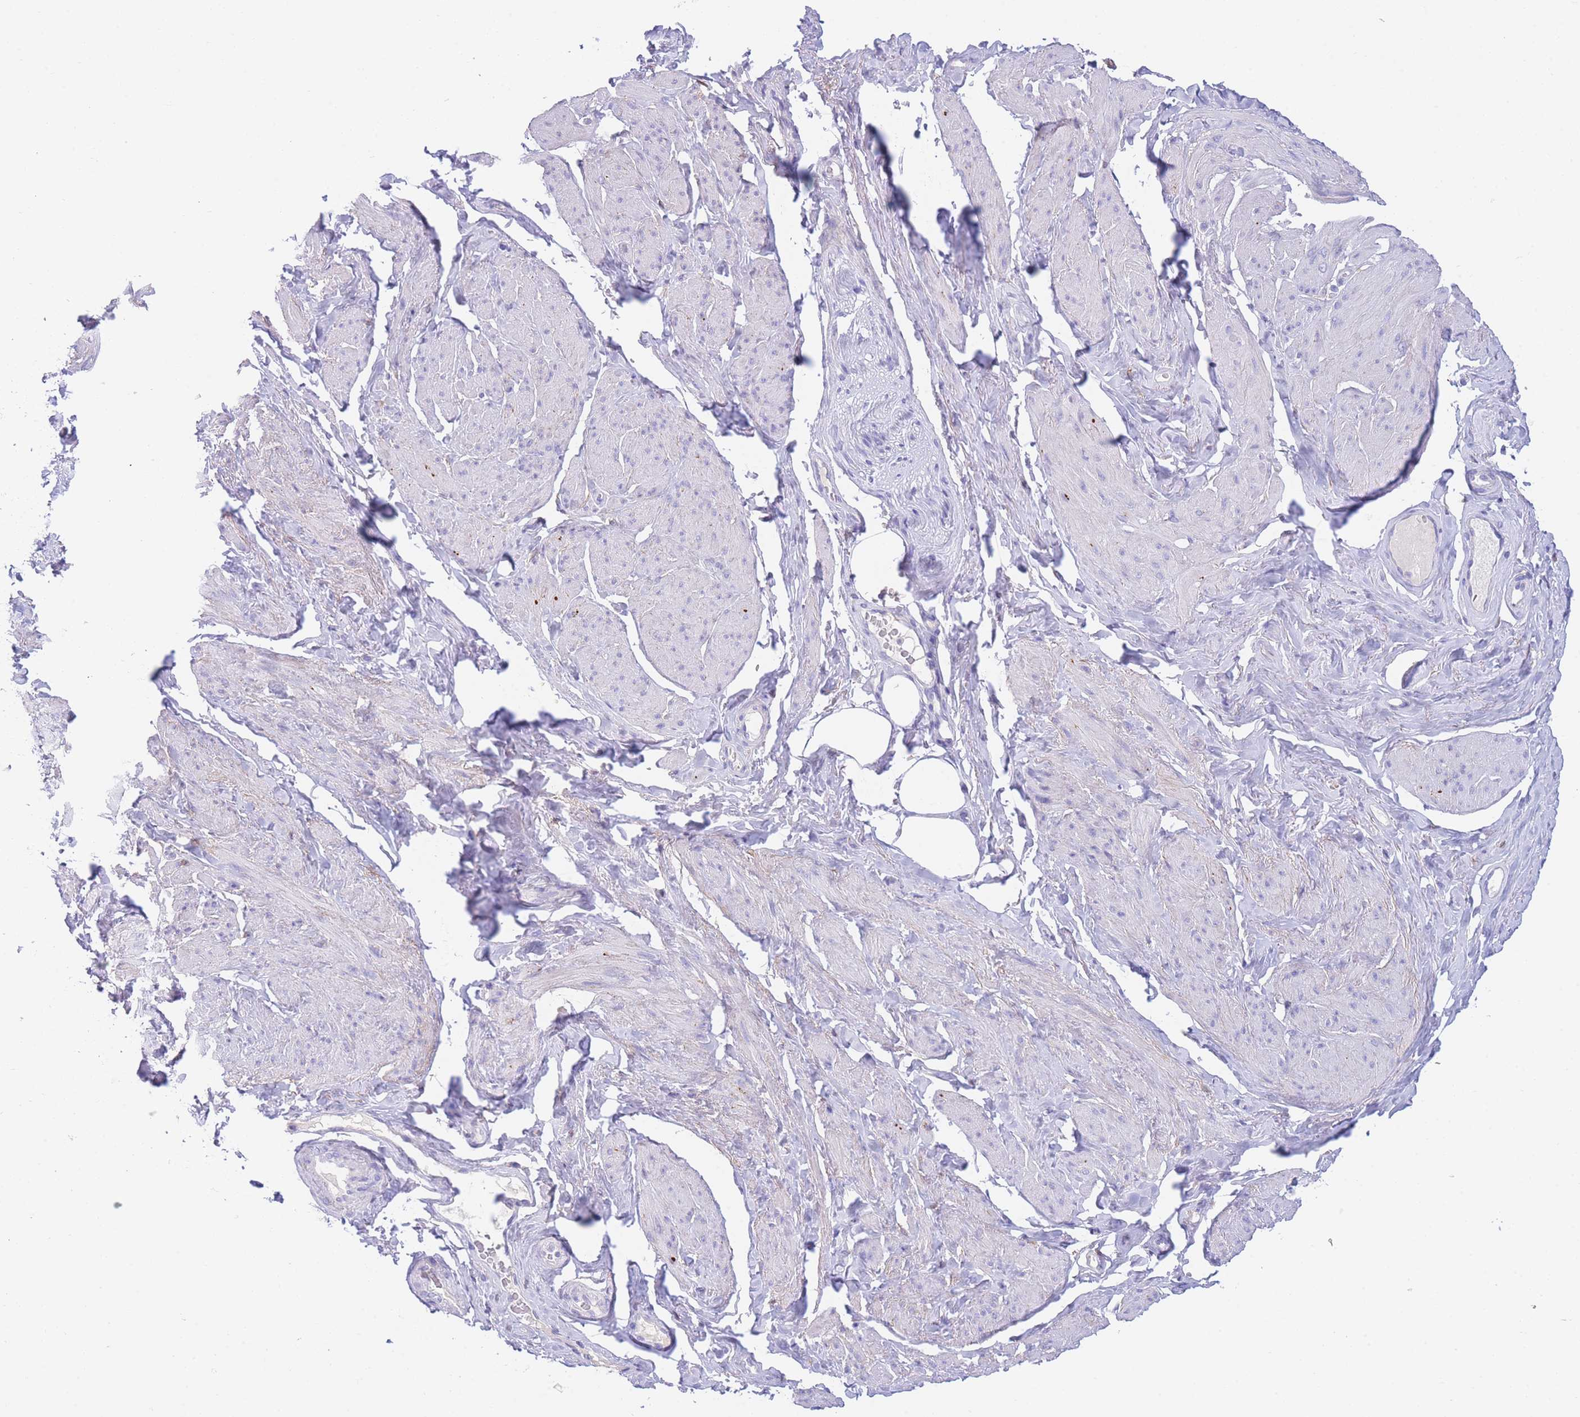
{"staining": {"intensity": "negative", "quantity": "none", "location": "none"}, "tissue": "smooth muscle", "cell_type": "Smooth muscle cells", "image_type": "normal", "snomed": [{"axis": "morphology", "description": "Normal tissue, NOS"}, {"axis": "topography", "description": "Smooth muscle"}, {"axis": "topography", "description": "Peripheral nerve tissue"}], "caption": "Immunohistochemistry micrograph of benign human smooth muscle stained for a protein (brown), which reveals no expression in smooth muscle cells. (Brightfield microscopy of DAB (3,3'-diaminobenzidine) immunohistochemistry (IHC) at high magnification).", "gene": "PCDHB3", "patient": {"sex": "male", "age": 69}}